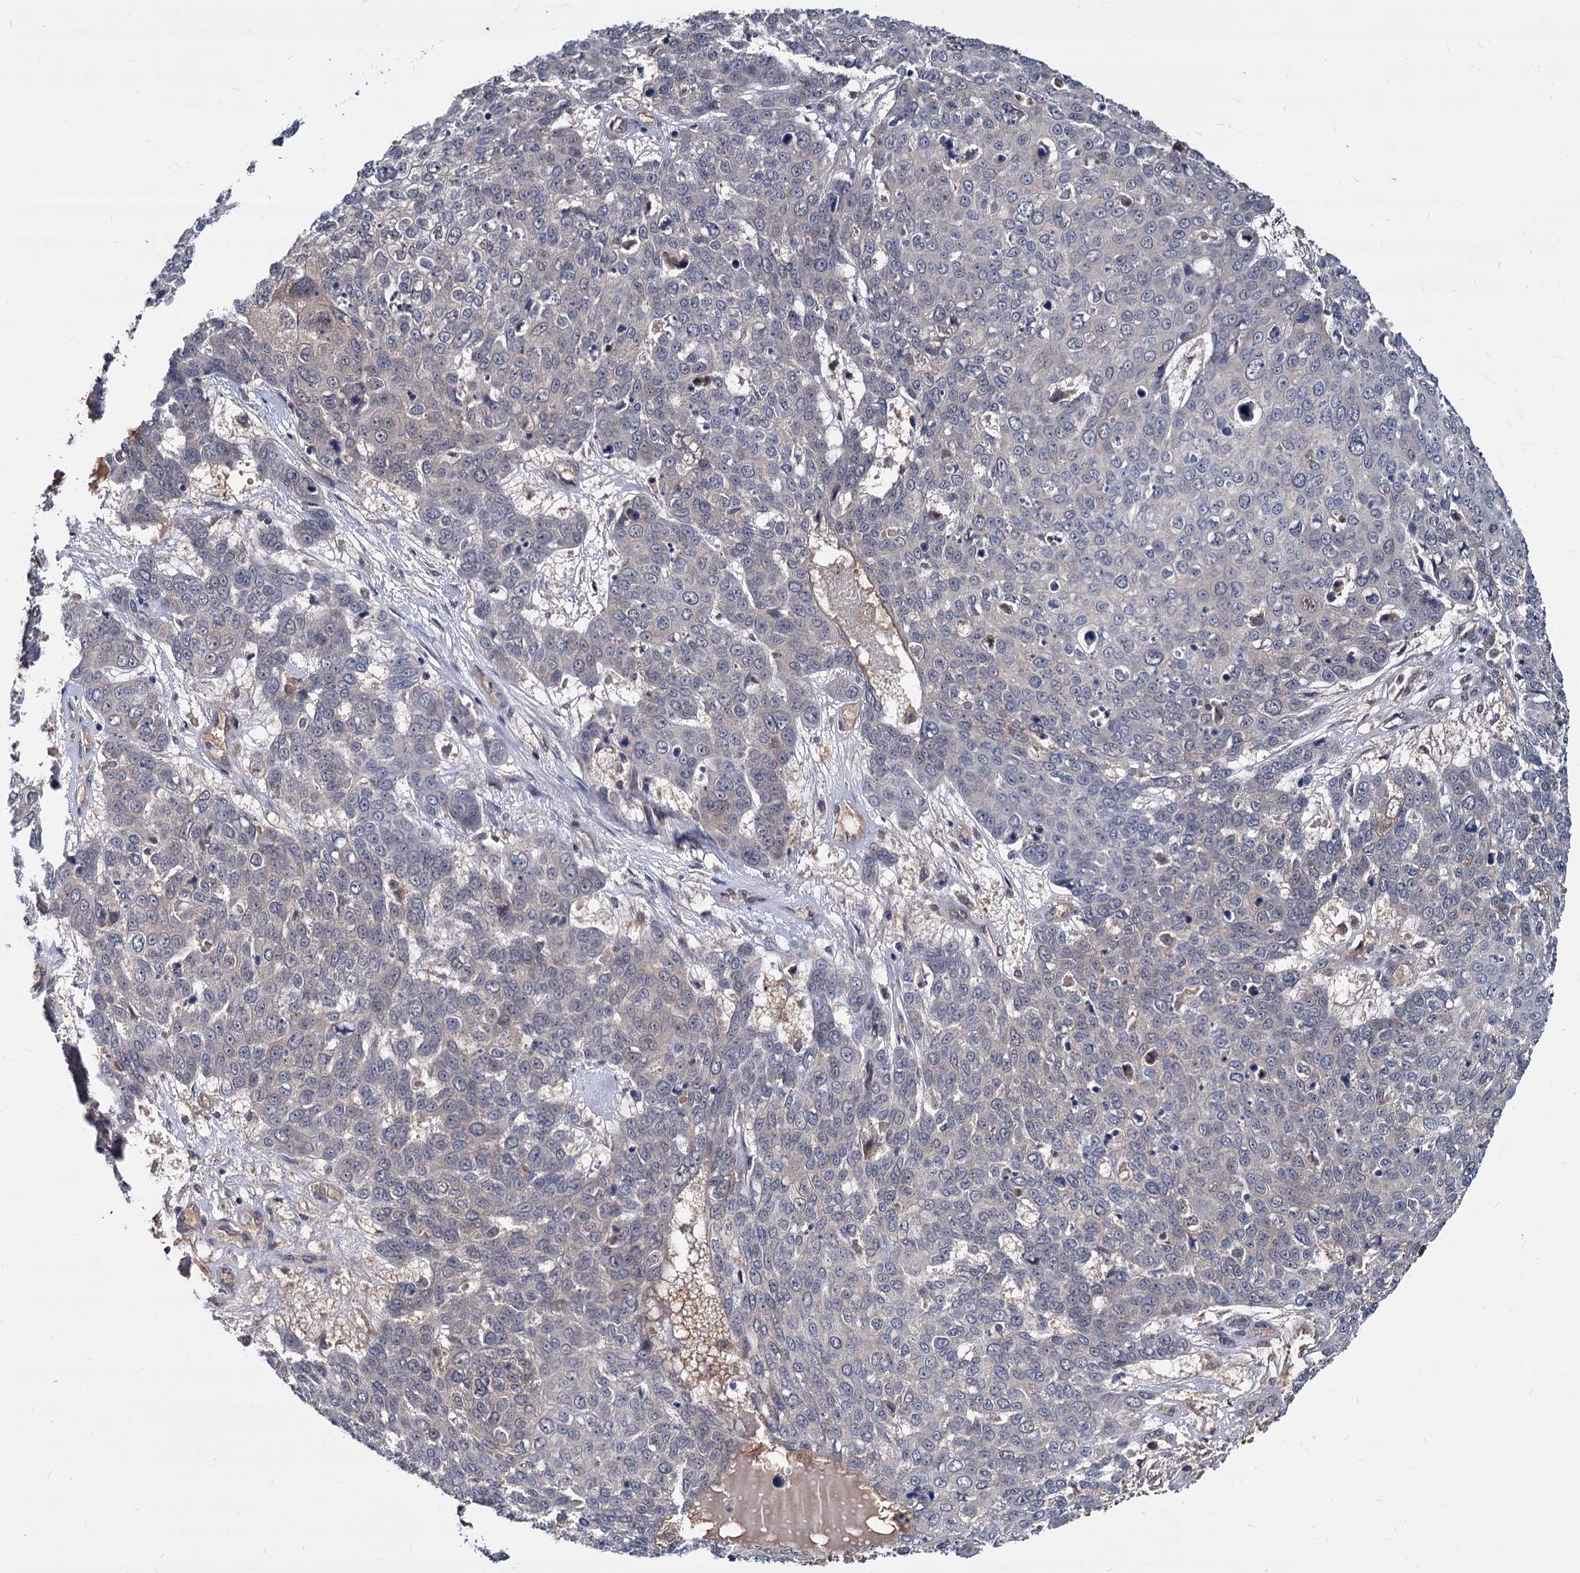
{"staining": {"intensity": "negative", "quantity": "none", "location": "none"}, "tissue": "skin cancer", "cell_type": "Tumor cells", "image_type": "cancer", "snomed": [{"axis": "morphology", "description": "Squamous cell carcinoma, NOS"}, {"axis": "topography", "description": "Skin"}], "caption": "Immunohistochemistry image of human skin cancer (squamous cell carcinoma) stained for a protein (brown), which displays no positivity in tumor cells.", "gene": "PSMD4", "patient": {"sex": "male", "age": 71}}